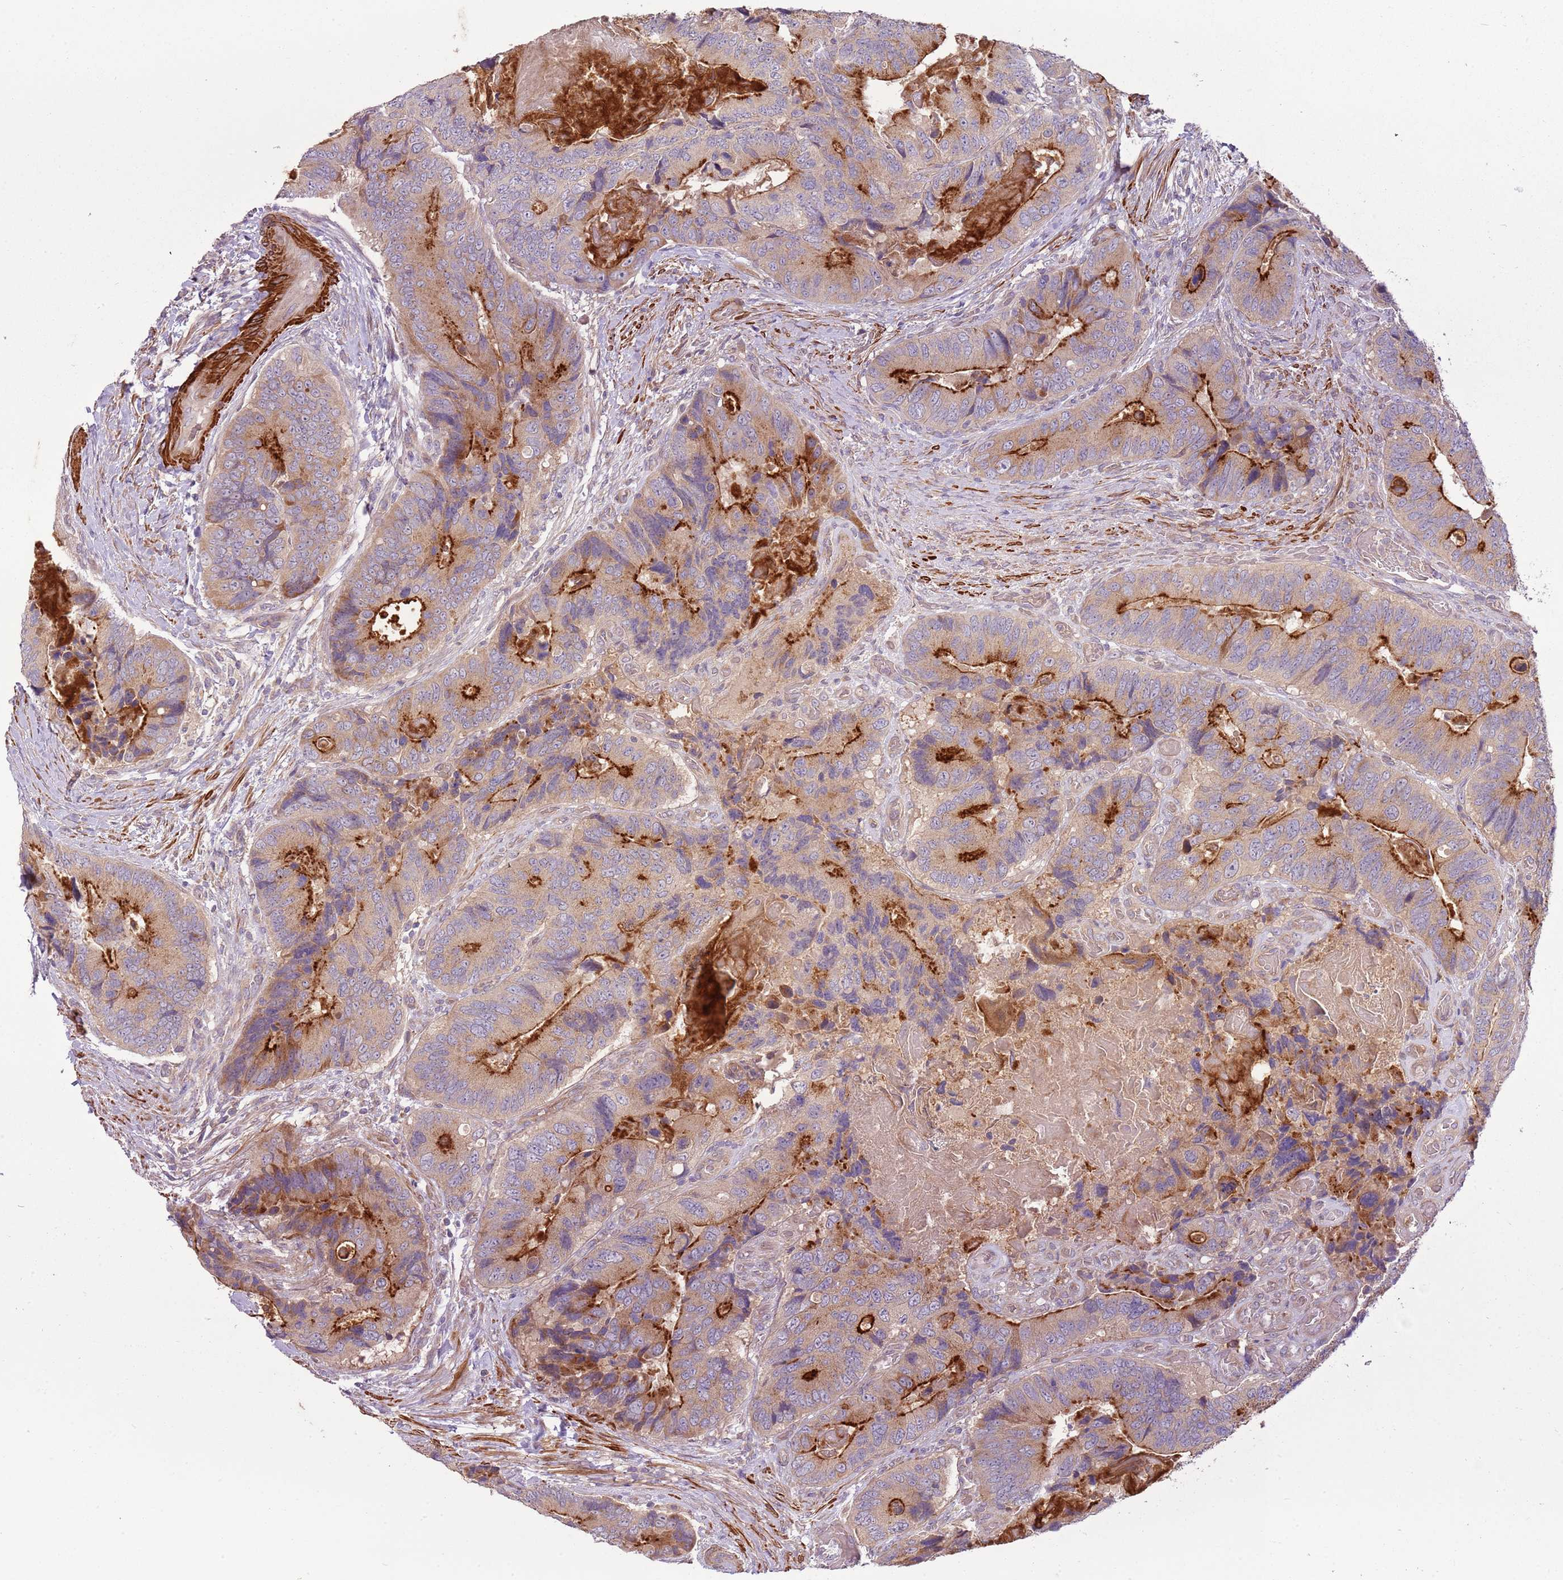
{"staining": {"intensity": "strong", "quantity": "<25%", "location": "cytoplasmic/membranous"}, "tissue": "colorectal cancer", "cell_type": "Tumor cells", "image_type": "cancer", "snomed": [{"axis": "morphology", "description": "Adenocarcinoma, NOS"}, {"axis": "topography", "description": "Colon"}], "caption": "Immunohistochemical staining of human colorectal cancer demonstrates medium levels of strong cytoplasmic/membranous protein positivity in approximately <25% of tumor cells. The staining is performed using DAB brown chromogen to label protein expression. The nuclei are counter-stained blue using hematoxylin.", "gene": "RNF128", "patient": {"sex": "male", "age": 84}}